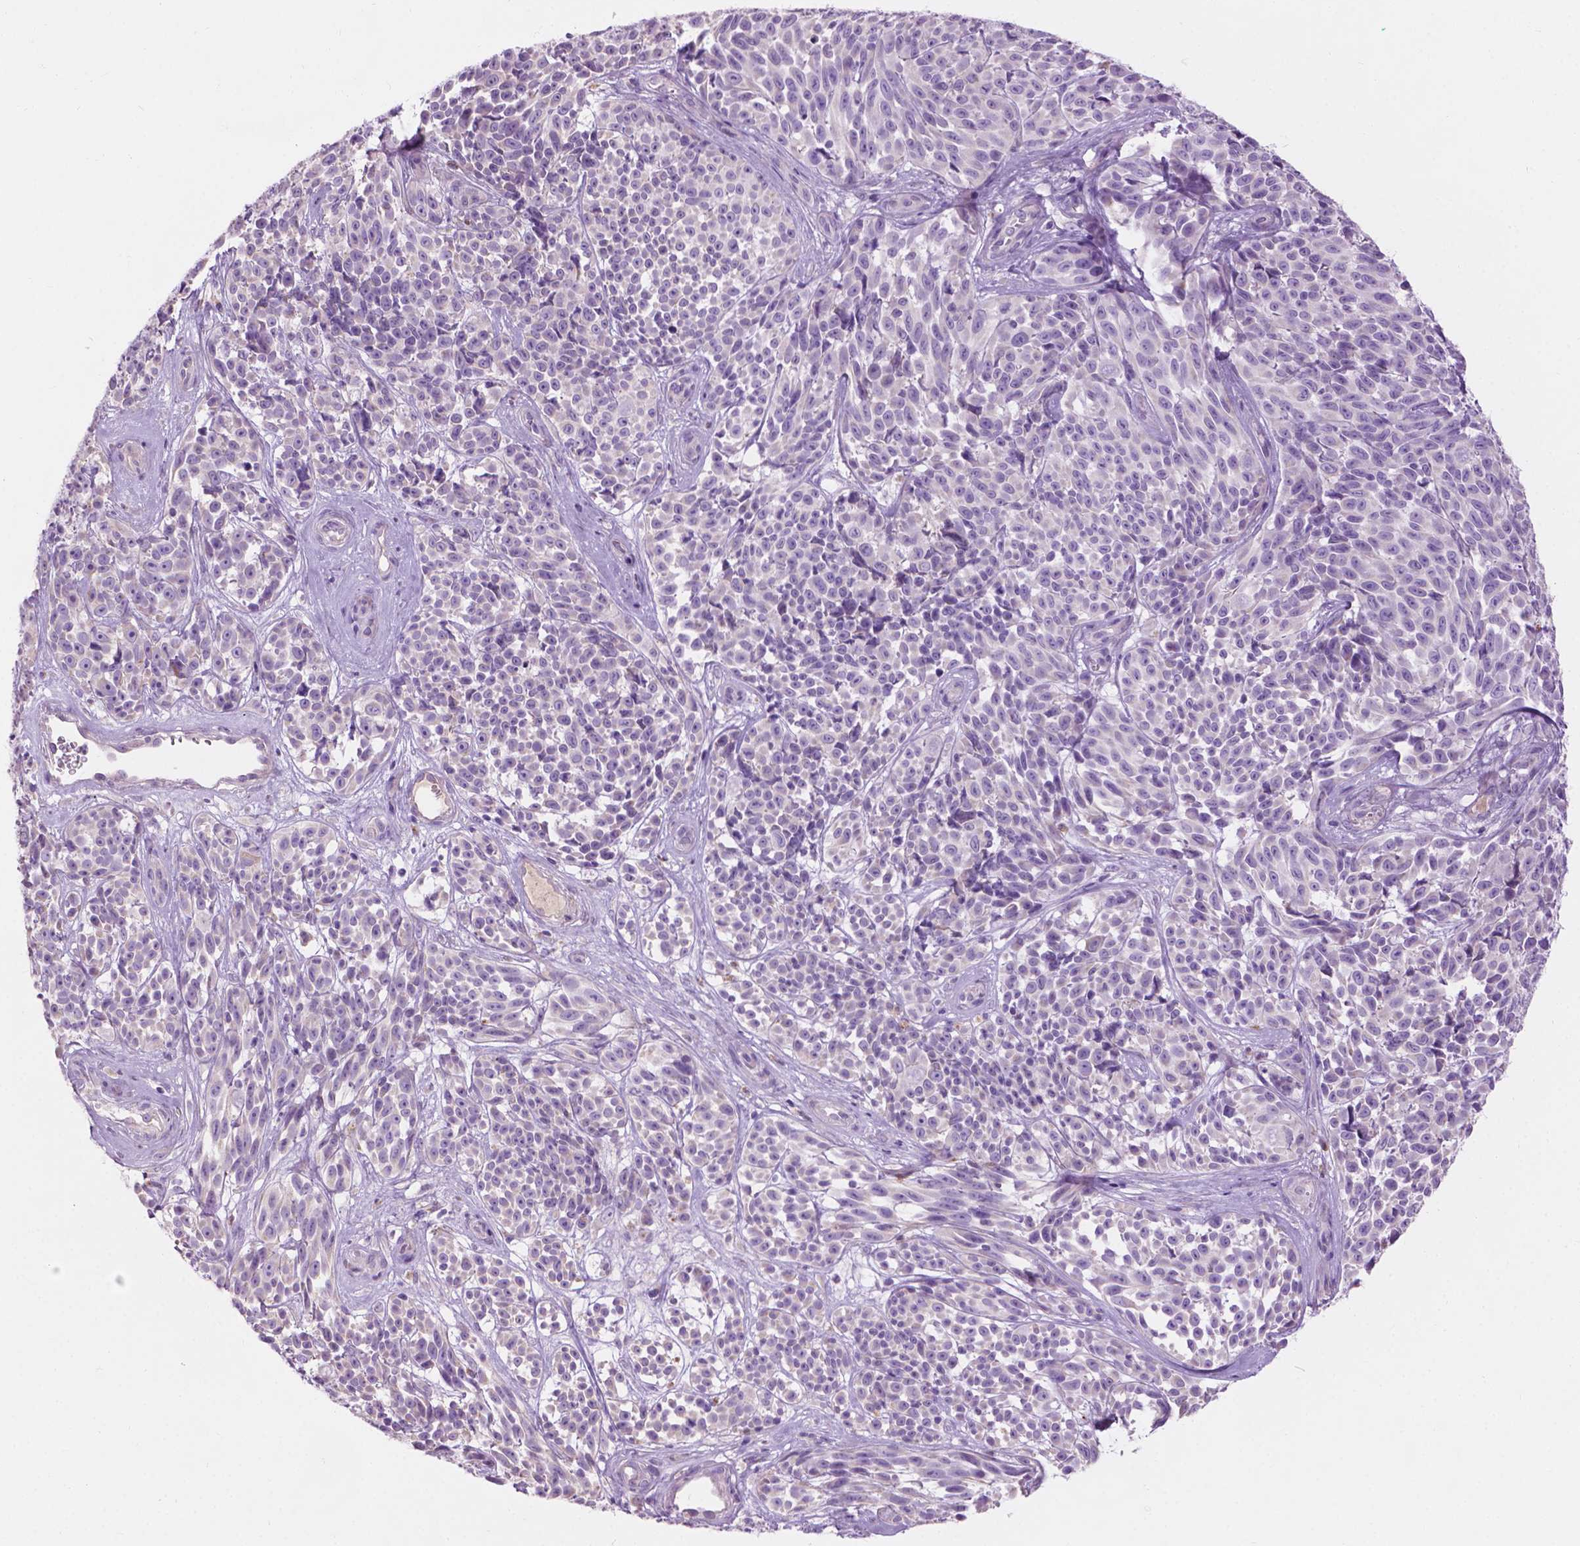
{"staining": {"intensity": "weak", "quantity": "25%-75%", "location": "cytoplasmic/membranous"}, "tissue": "melanoma", "cell_type": "Tumor cells", "image_type": "cancer", "snomed": [{"axis": "morphology", "description": "Malignant melanoma, NOS"}, {"axis": "topography", "description": "Skin"}], "caption": "Immunohistochemical staining of malignant melanoma reveals low levels of weak cytoplasmic/membranous staining in approximately 25%-75% of tumor cells. (DAB = brown stain, brightfield microscopy at high magnification).", "gene": "NOXO1", "patient": {"sex": "female", "age": 88}}